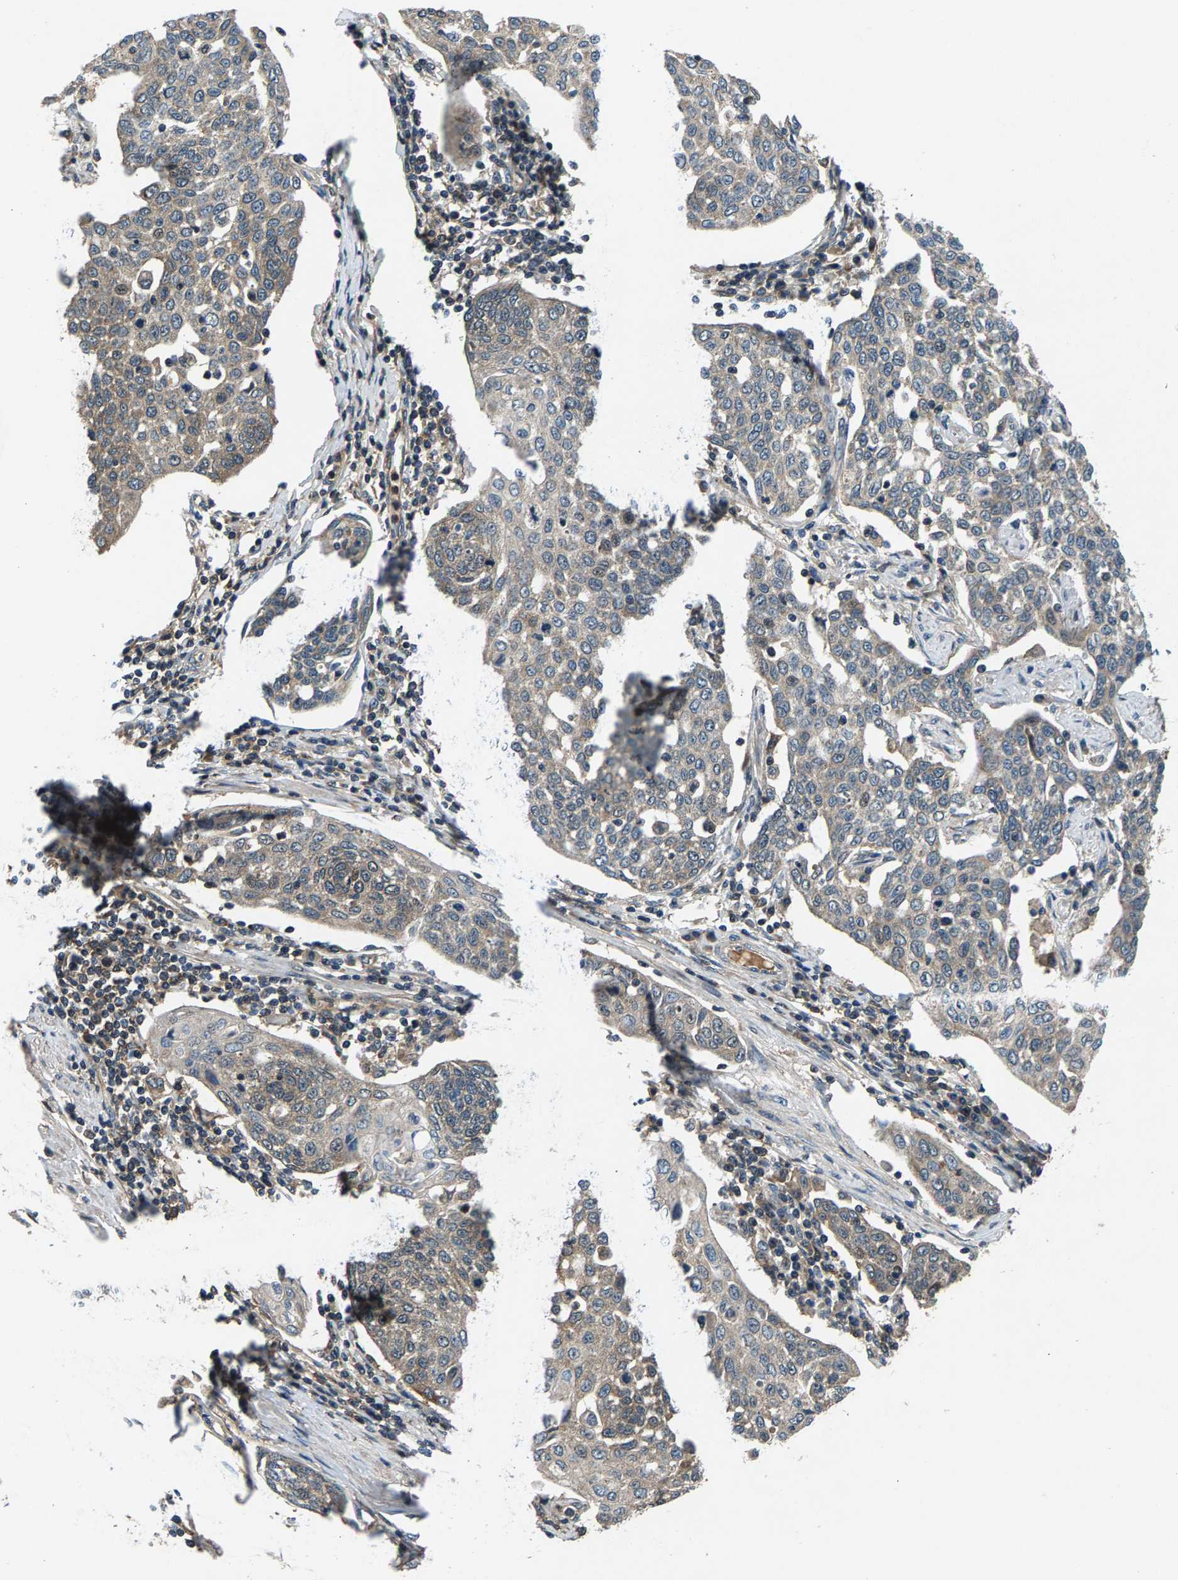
{"staining": {"intensity": "weak", "quantity": "<25%", "location": "cytoplasmic/membranous"}, "tissue": "cervical cancer", "cell_type": "Tumor cells", "image_type": "cancer", "snomed": [{"axis": "morphology", "description": "Squamous cell carcinoma, NOS"}, {"axis": "topography", "description": "Cervix"}], "caption": "An image of squamous cell carcinoma (cervical) stained for a protein displays no brown staining in tumor cells.", "gene": "FAM78A", "patient": {"sex": "female", "age": 34}}